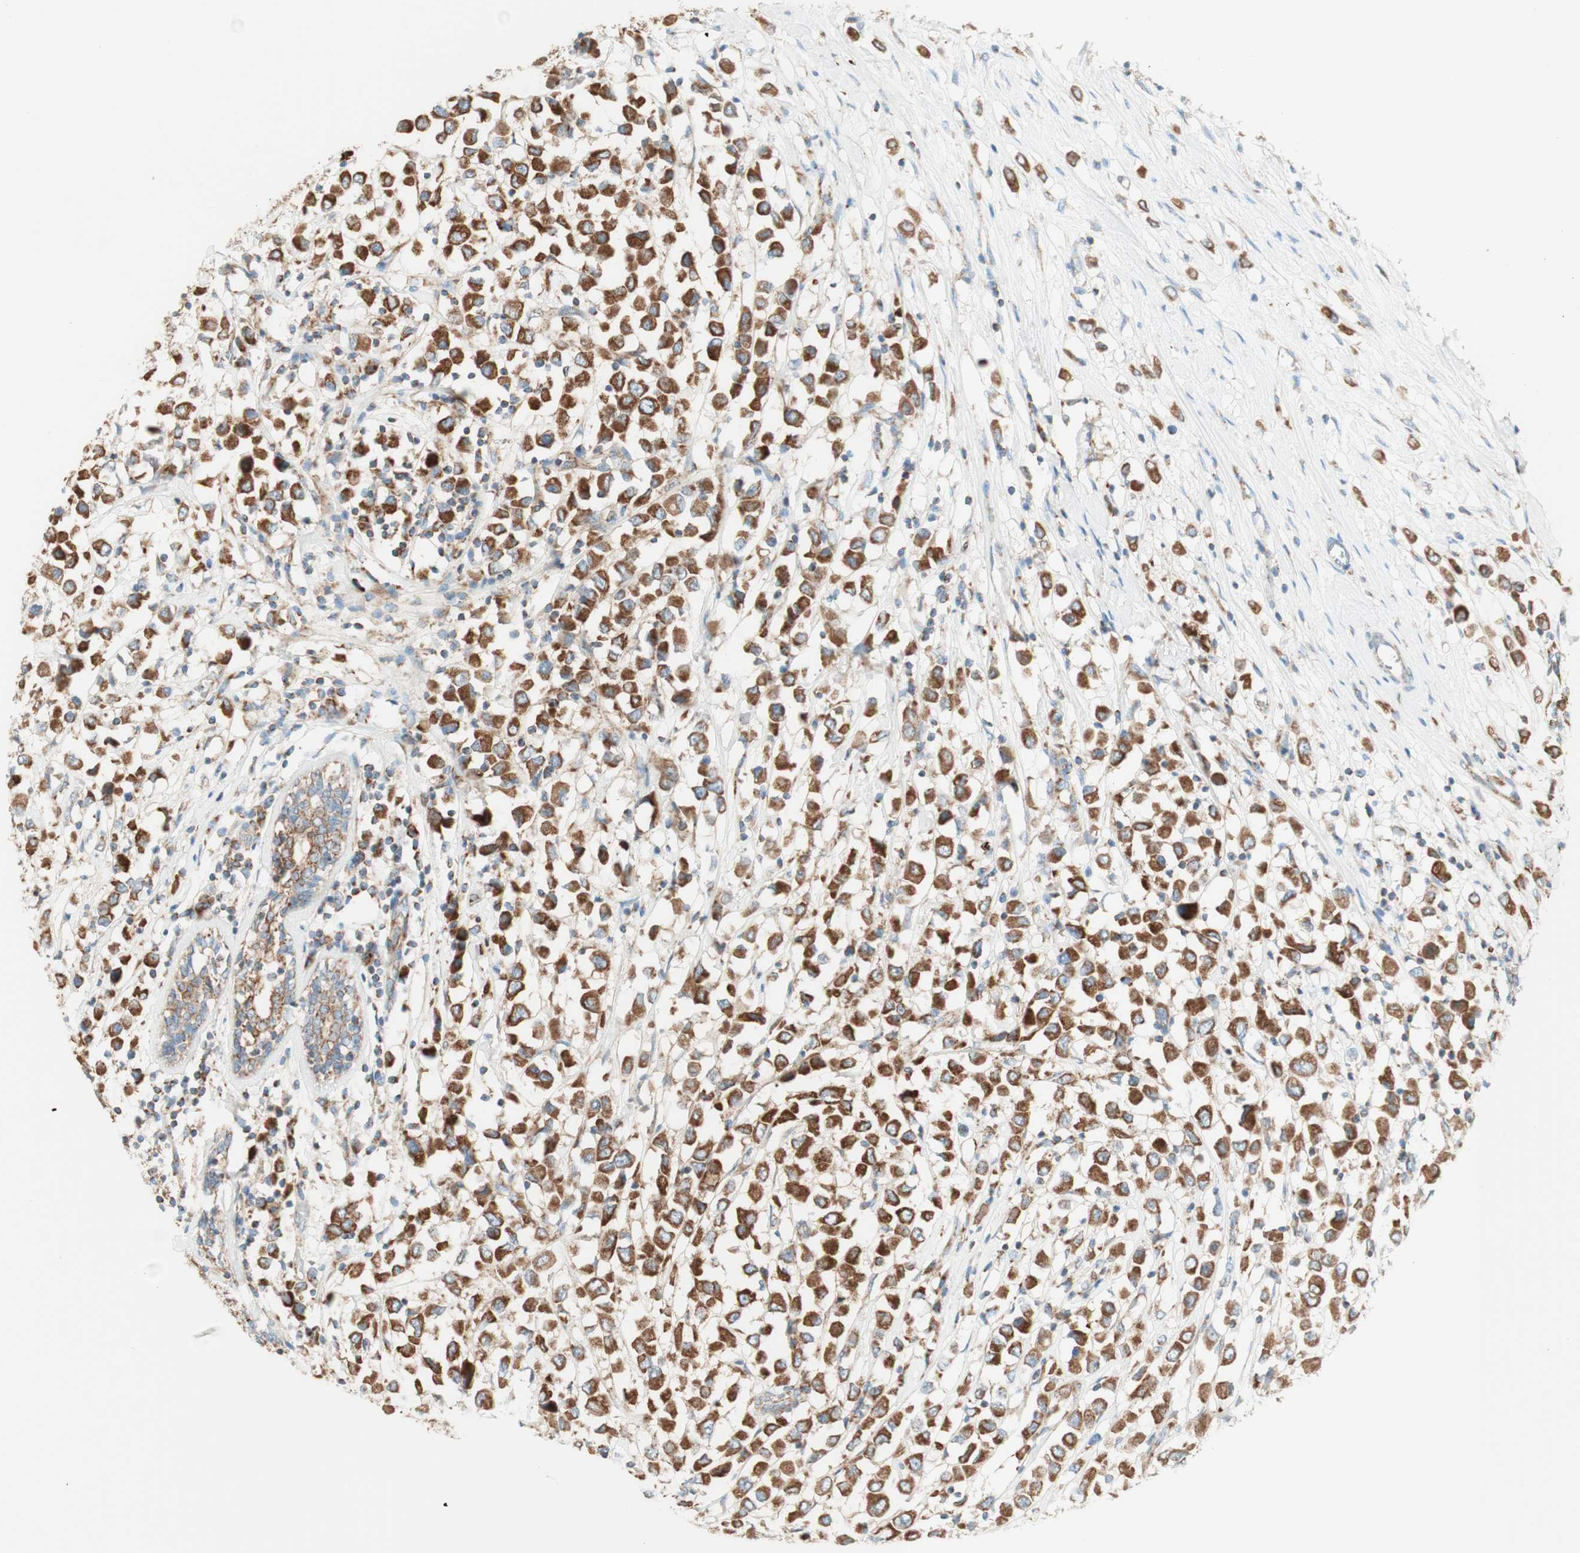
{"staining": {"intensity": "strong", "quantity": ">75%", "location": "cytoplasmic/membranous"}, "tissue": "breast cancer", "cell_type": "Tumor cells", "image_type": "cancer", "snomed": [{"axis": "morphology", "description": "Duct carcinoma"}, {"axis": "topography", "description": "Breast"}], "caption": "A brown stain highlights strong cytoplasmic/membranous positivity of a protein in human breast cancer (intraductal carcinoma) tumor cells.", "gene": "TOMM20", "patient": {"sex": "female", "age": 61}}